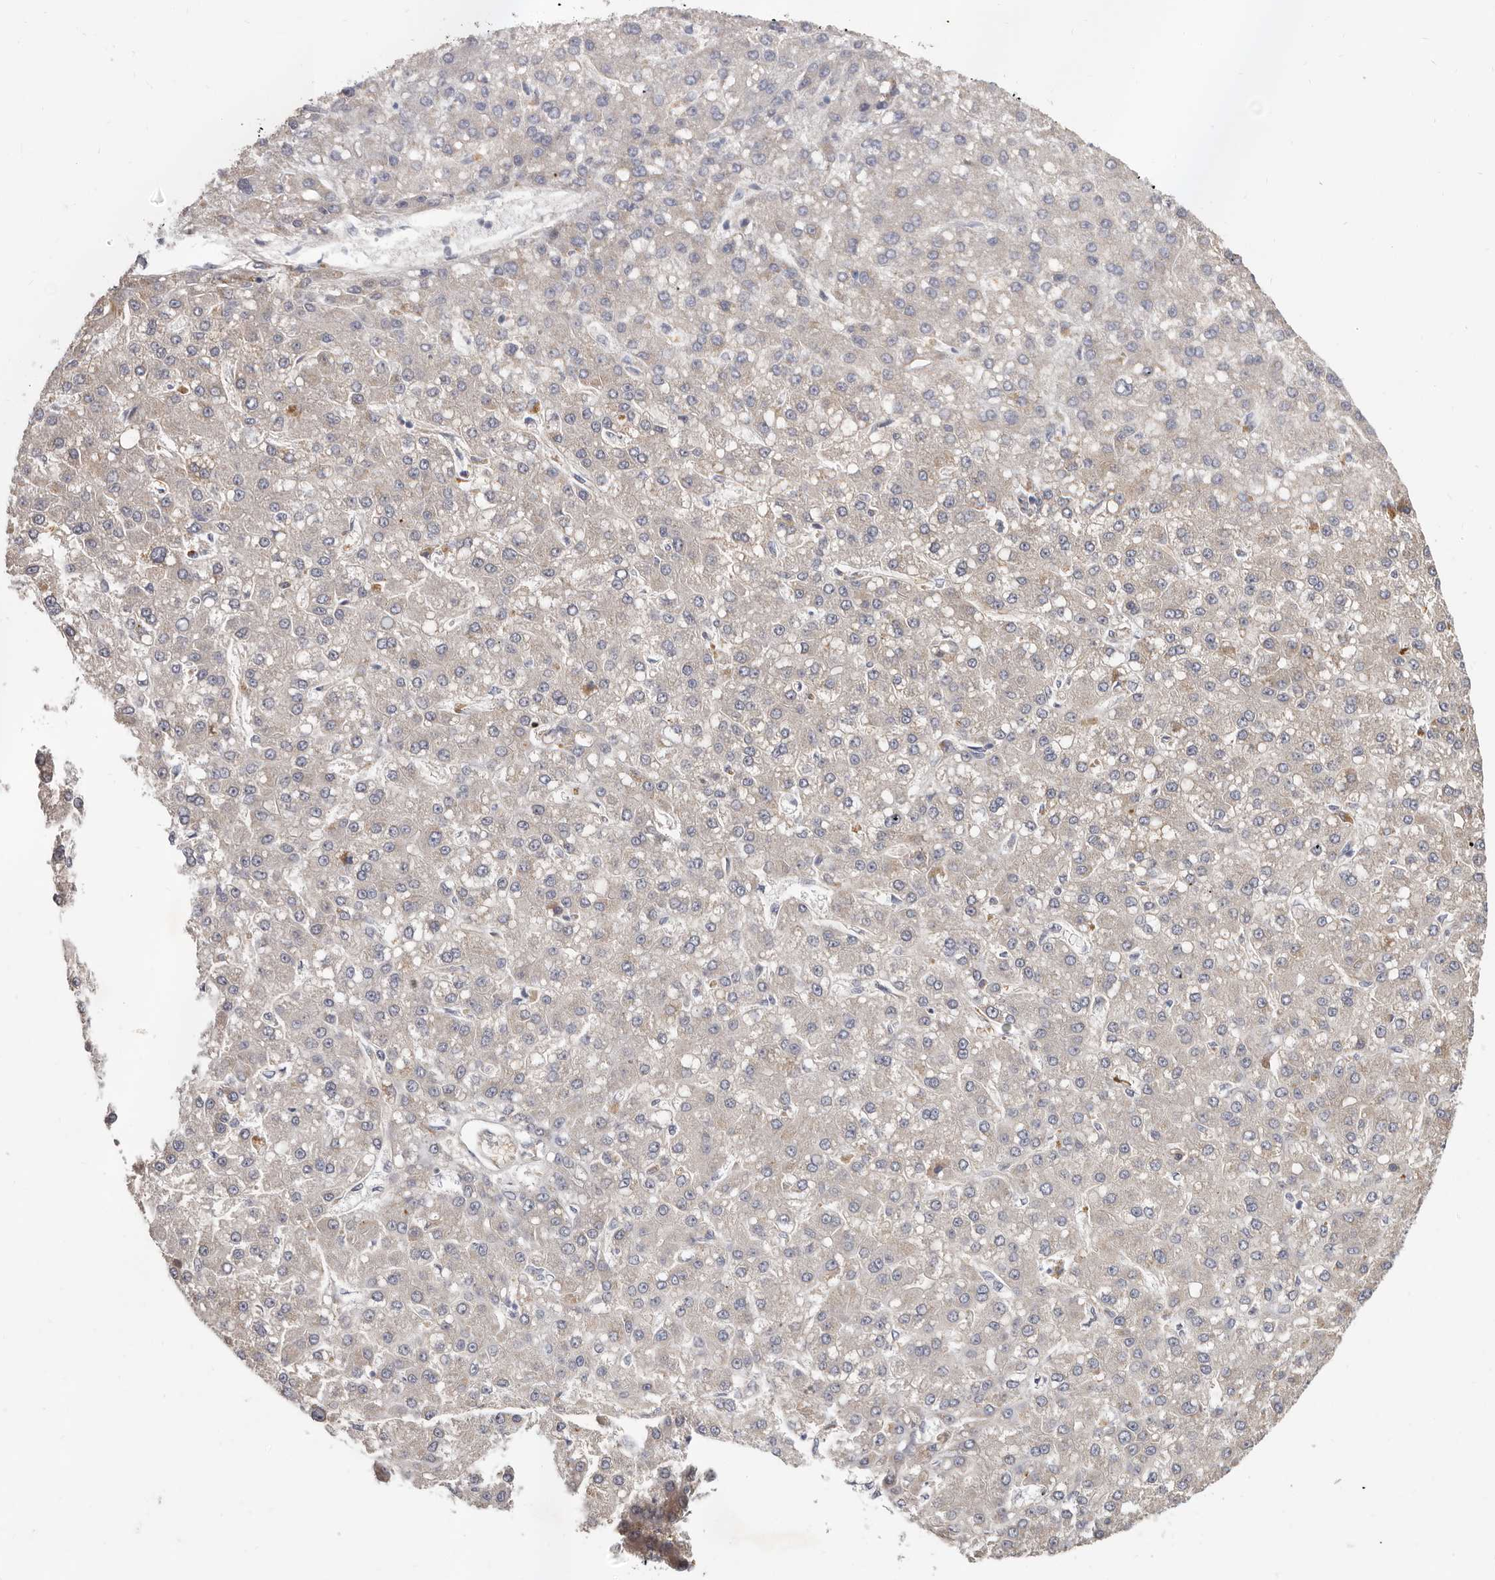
{"staining": {"intensity": "weak", "quantity": "<25%", "location": "cytoplasmic/membranous"}, "tissue": "liver cancer", "cell_type": "Tumor cells", "image_type": "cancer", "snomed": [{"axis": "morphology", "description": "Carcinoma, Hepatocellular, NOS"}, {"axis": "topography", "description": "Liver"}], "caption": "This is an immunohistochemistry (IHC) histopathology image of human liver hepatocellular carcinoma. There is no positivity in tumor cells.", "gene": "SPTA1", "patient": {"sex": "male", "age": 67}}